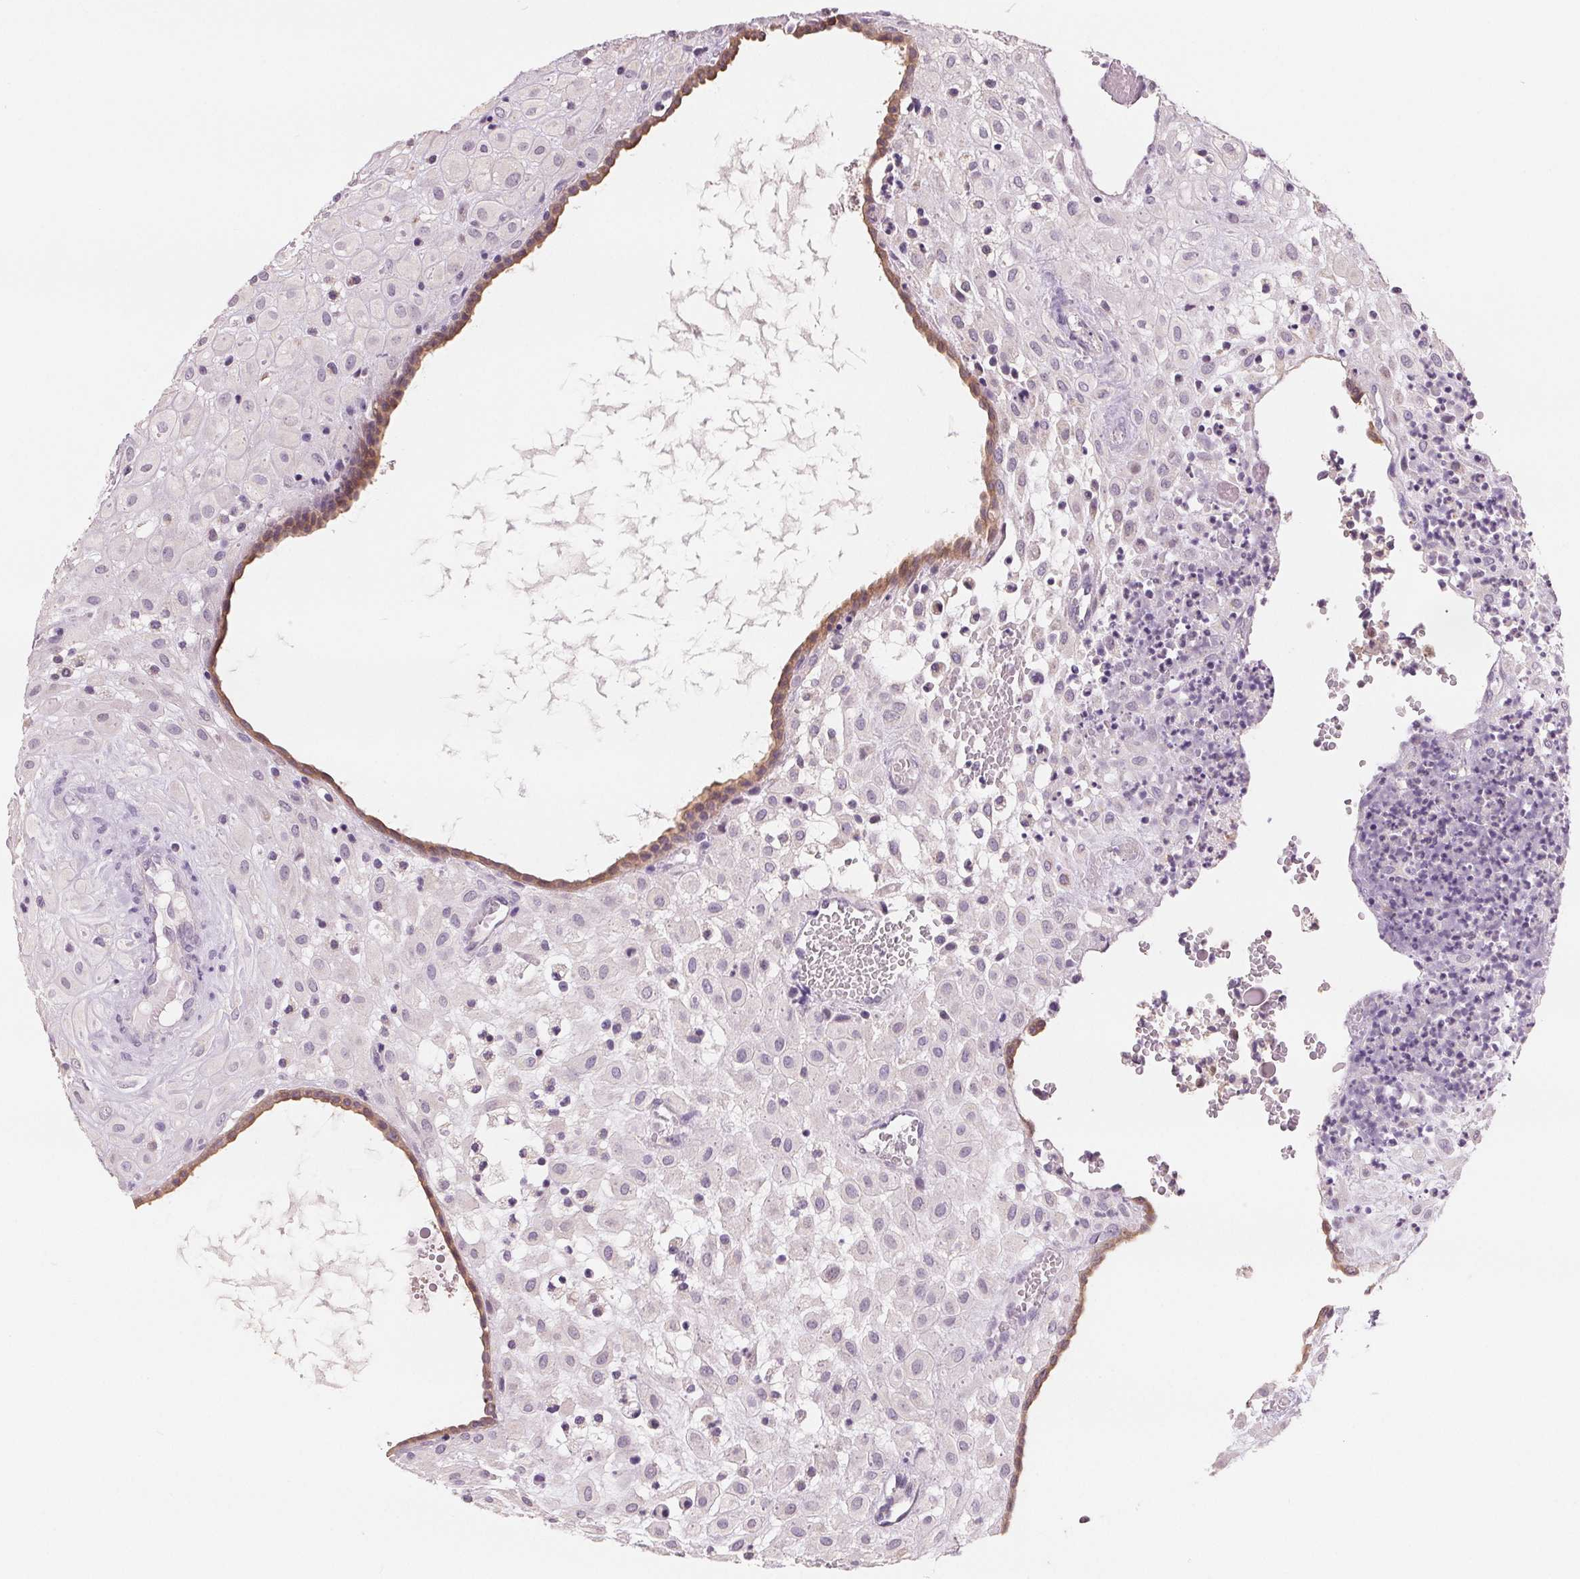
{"staining": {"intensity": "negative", "quantity": "none", "location": "none"}, "tissue": "placenta", "cell_type": "Decidual cells", "image_type": "normal", "snomed": [{"axis": "morphology", "description": "Normal tissue, NOS"}, {"axis": "topography", "description": "Placenta"}], "caption": "Immunohistochemistry (IHC) photomicrograph of normal placenta: placenta stained with DAB (3,3'-diaminobenzidine) shows no significant protein staining in decidual cells.", "gene": "VTCN1", "patient": {"sex": "female", "age": 24}}